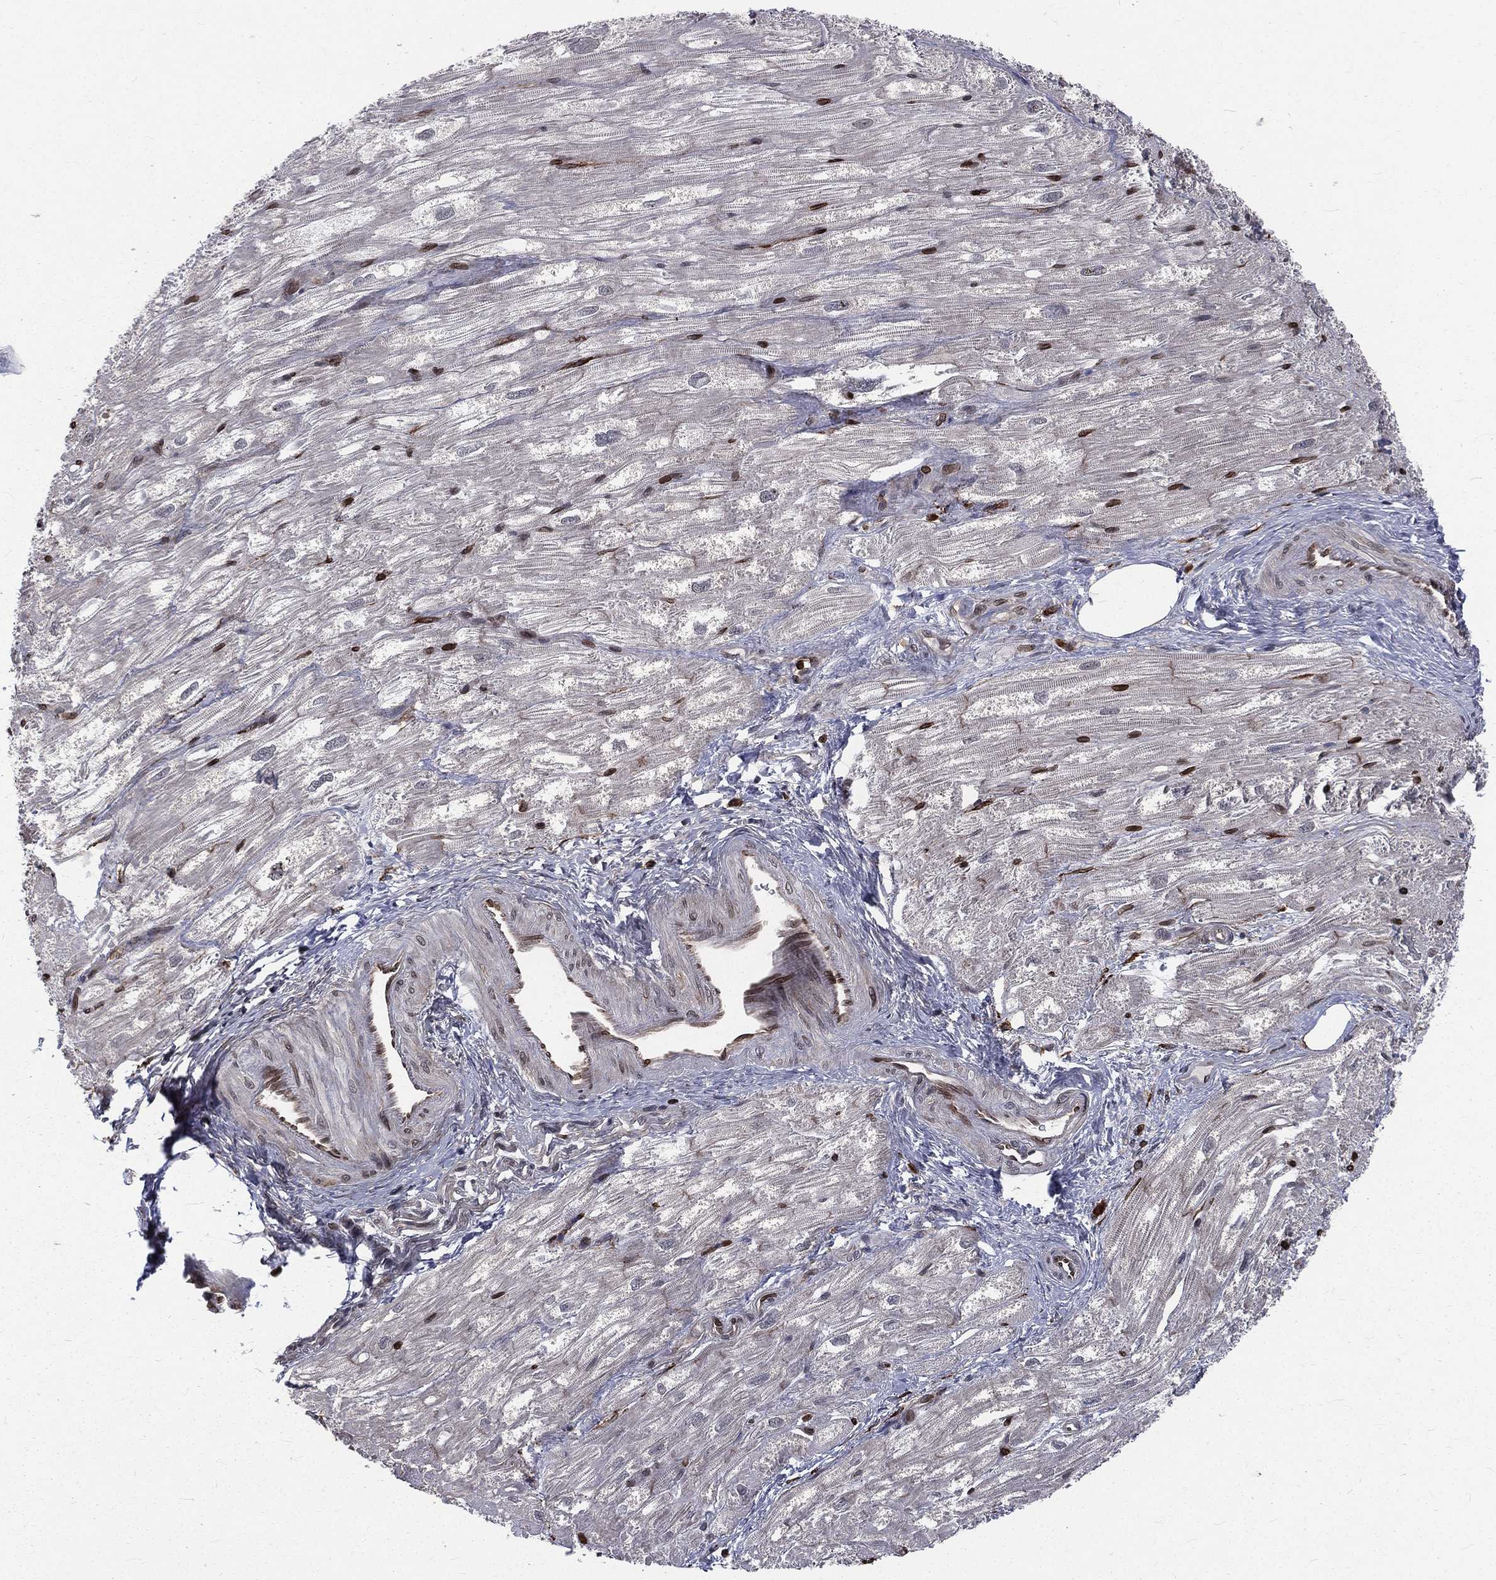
{"staining": {"intensity": "strong", "quantity": "<25%", "location": "nuclear"}, "tissue": "heart muscle", "cell_type": "Cardiomyocytes", "image_type": "normal", "snomed": [{"axis": "morphology", "description": "Normal tissue, NOS"}, {"axis": "topography", "description": "Heart"}], "caption": "Immunohistochemistry of normal human heart muscle exhibits medium levels of strong nuclear positivity in approximately <25% of cardiomyocytes.", "gene": "LBR", "patient": {"sex": "male", "age": 62}}